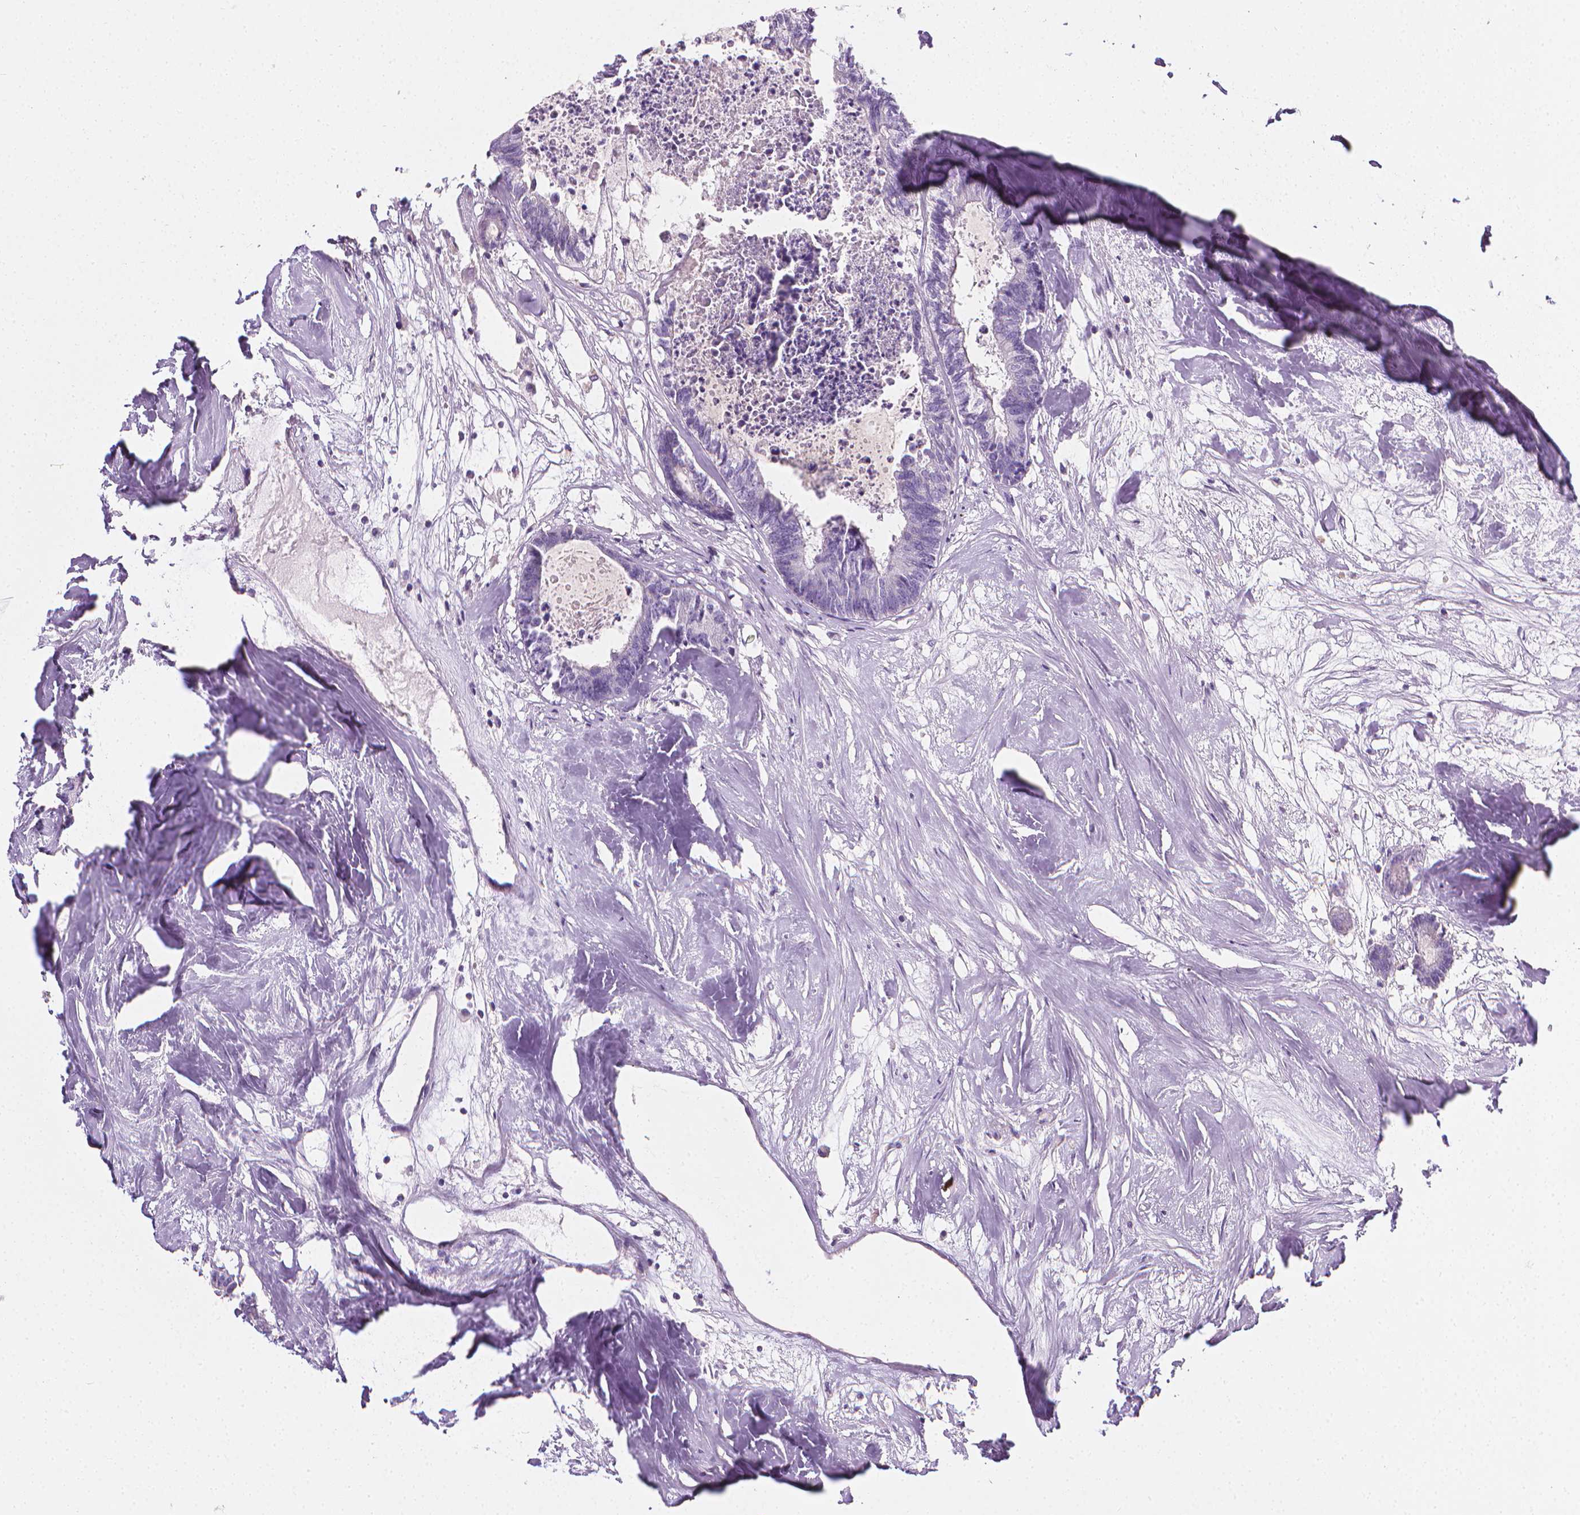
{"staining": {"intensity": "negative", "quantity": "none", "location": "none"}, "tissue": "colorectal cancer", "cell_type": "Tumor cells", "image_type": "cancer", "snomed": [{"axis": "morphology", "description": "Adenocarcinoma, NOS"}, {"axis": "topography", "description": "Colon"}, {"axis": "topography", "description": "Rectum"}], "caption": "This is an immunohistochemistry image of adenocarcinoma (colorectal). There is no staining in tumor cells.", "gene": "DCAF8L1", "patient": {"sex": "male", "age": 57}}